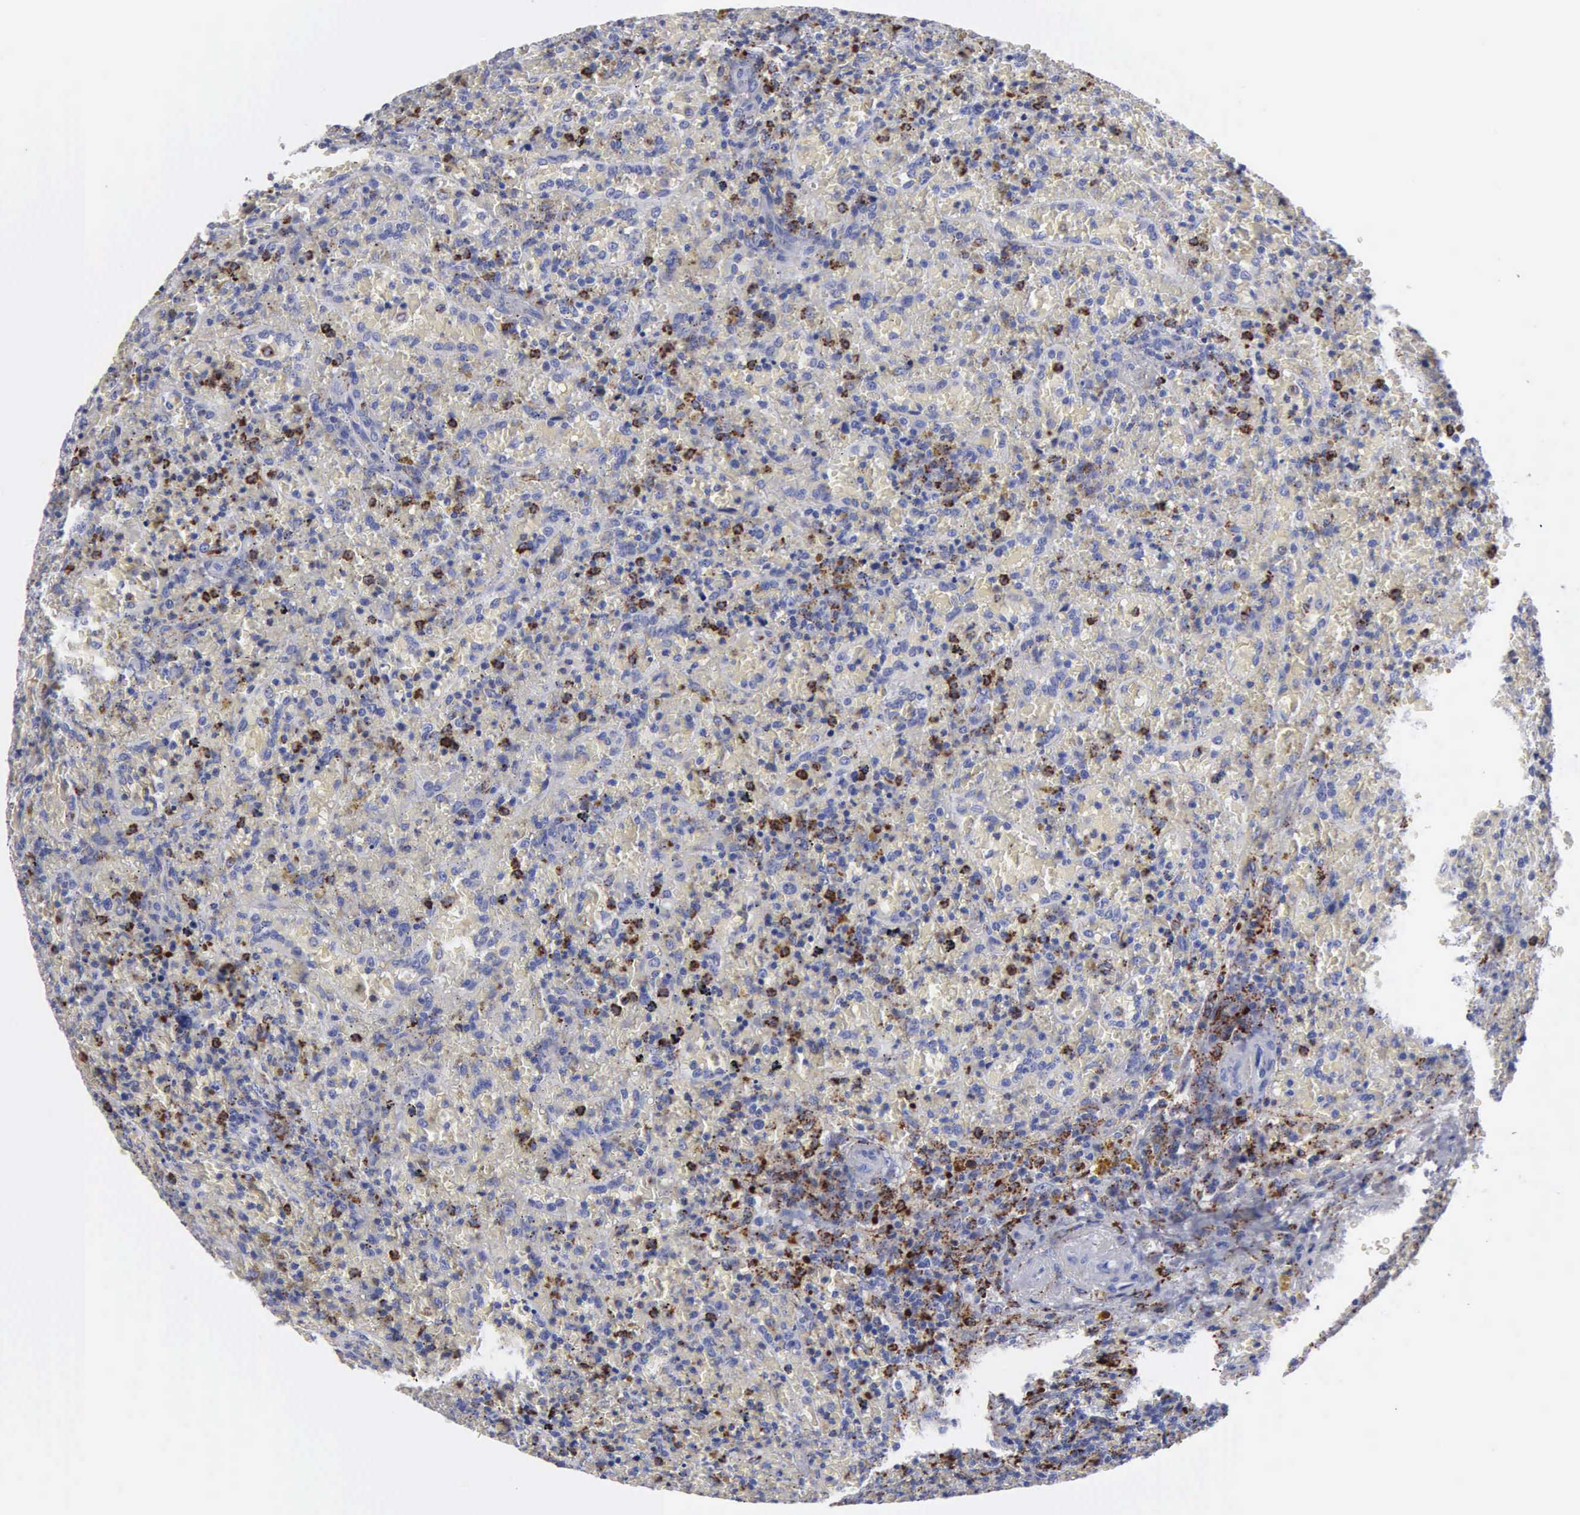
{"staining": {"intensity": "negative", "quantity": "none", "location": "none"}, "tissue": "lymphoma", "cell_type": "Tumor cells", "image_type": "cancer", "snomed": [{"axis": "morphology", "description": "Malignant lymphoma, non-Hodgkin's type, High grade"}, {"axis": "topography", "description": "Spleen"}, {"axis": "topography", "description": "Lymph node"}], "caption": "This is an immunohistochemistry histopathology image of human lymphoma. There is no staining in tumor cells.", "gene": "CTSH", "patient": {"sex": "female", "age": 70}}